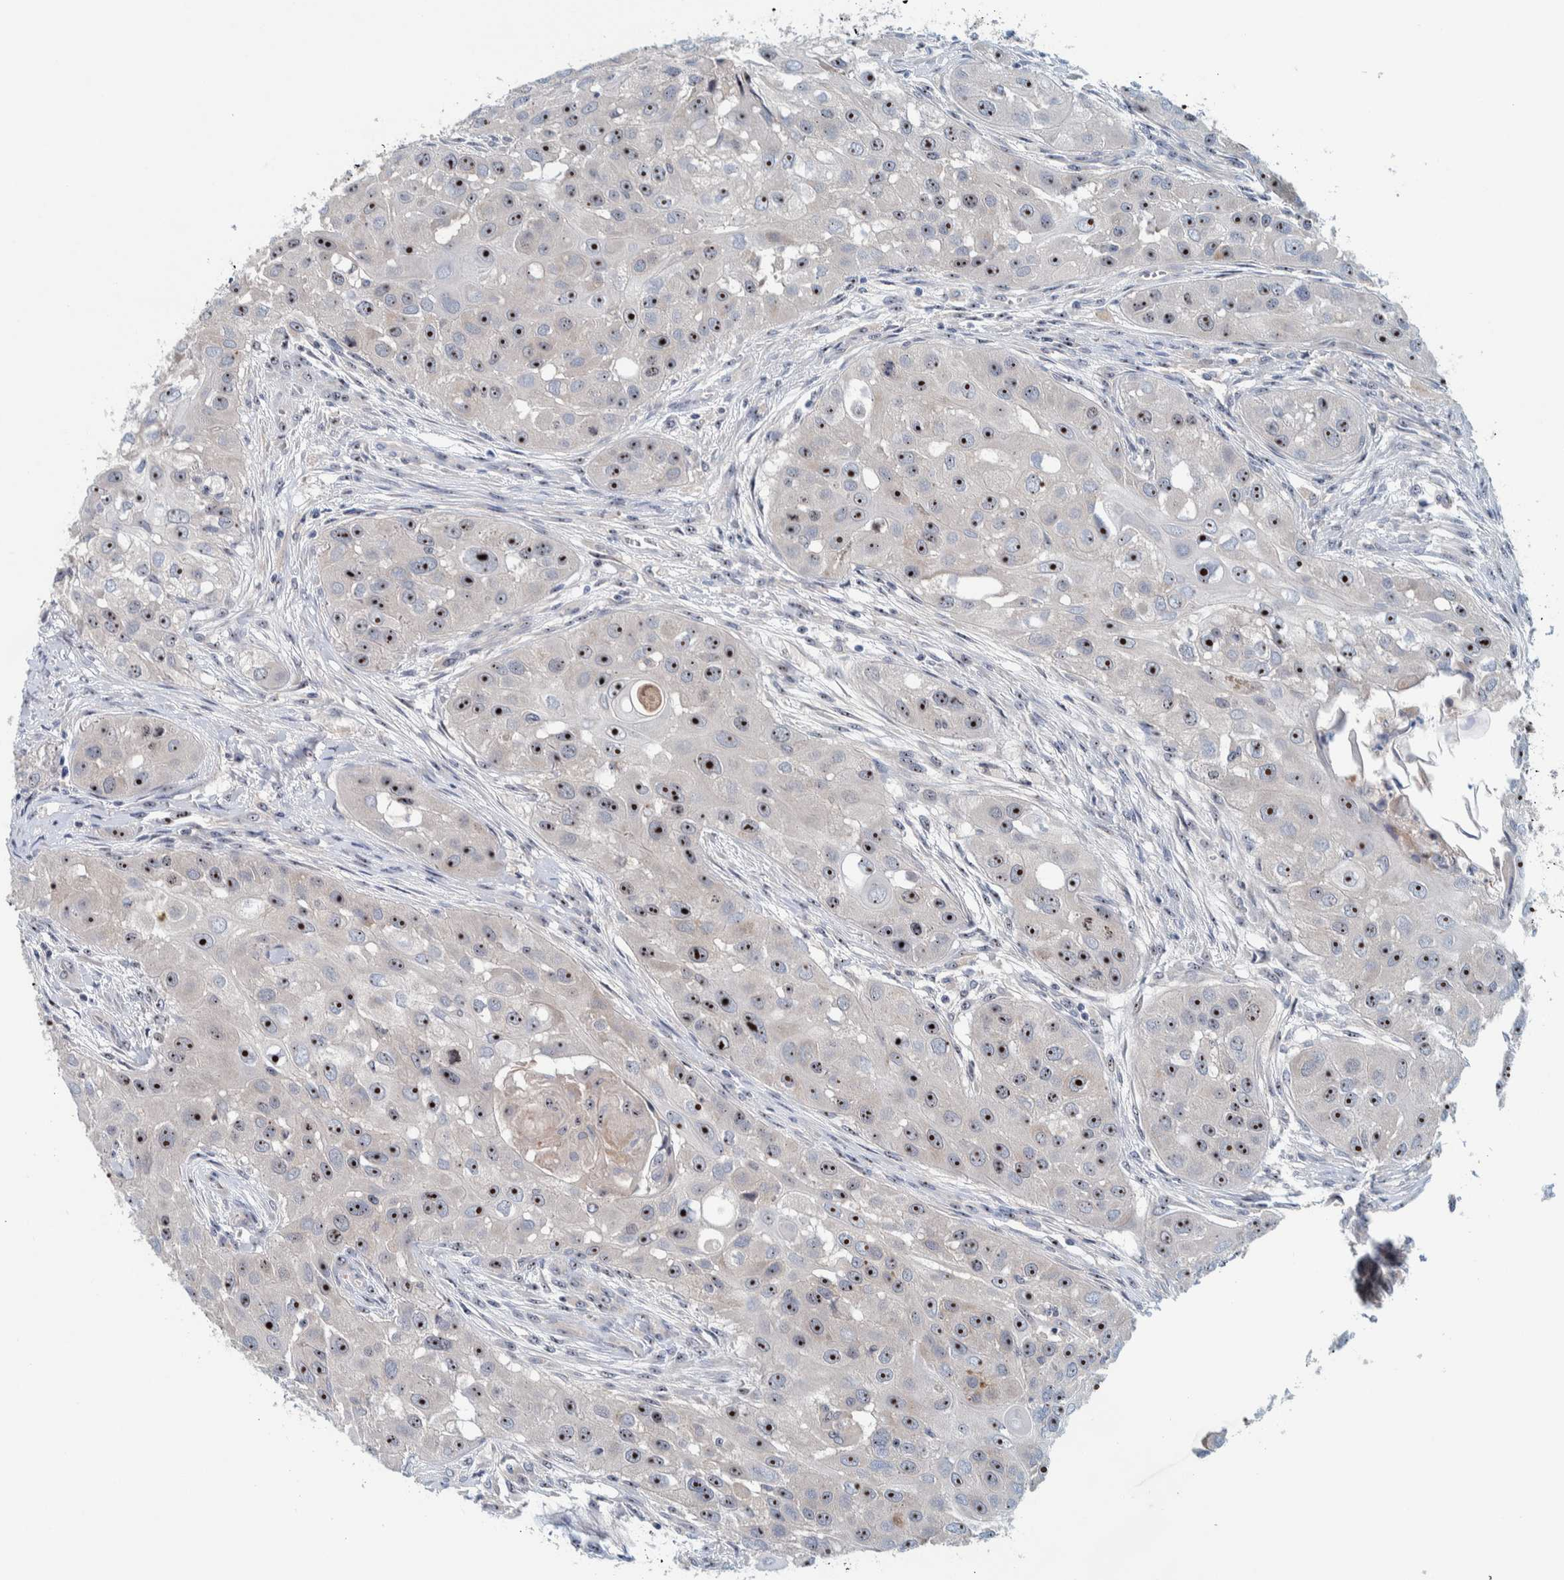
{"staining": {"intensity": "strong", "quantity": ">75%", "location": "nuclear"}, "tissue": "head and neck cancer", "cell_type": "Tumor cells", "image_type": "cancer", "snomed": [{"axis": "morphology", "description": "Normal tissue, NOS"}, {"axis": "morphology", "description": "Squamous cell carcinoma, NOS"}, {"axis": "topography", "description": "Skeletal muscle"}, {"axis": "topography", "description": "Head-Neck"}], "caption": "High-magnification brightfield microscopy of squamous cell carcinoma (head and neck) stained with DAB (brown) and counterstained with hematoxylin (blue). tumor cells exhibit strong nuclear expression is appreciated in approximately>75% of cells.", "gene": "NOL11", "patient": {"sex": "male", "age": 51}}